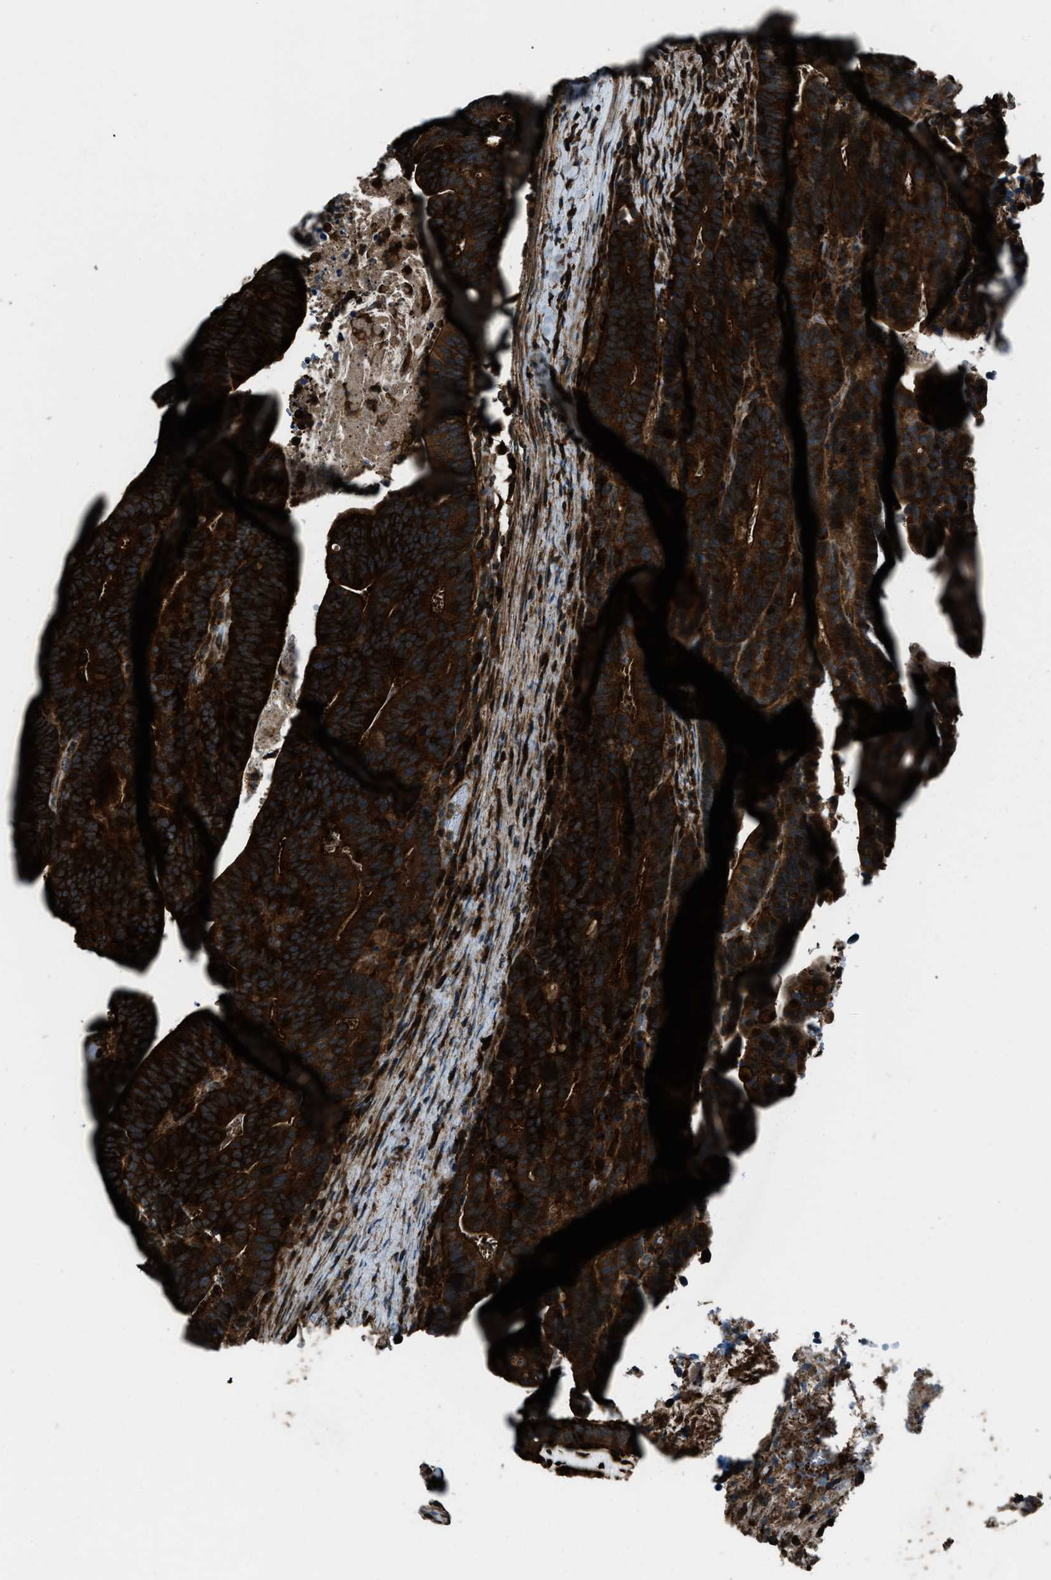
{"staining": {"intensity": "strong", "quantity": ">75%", "location": "cytoplasmic/membranous"}, "tissue": "colorectal cancer", "cell_type": "Tumor cells", "image_type": "cancer", "snomed": [{"axis": "morphology", "description": "Adenocarcinoma, NOS"}, {"axis": "topography", "description": "Colon"}], "caption": "The immunohistochemical stain shows strong cytoplasmic/membranous positivity in tumor cells of adenocarcinoma (colorectal) tissue.", "gene": "SNX30", "patient": {"sex": "female", "age": 66}}